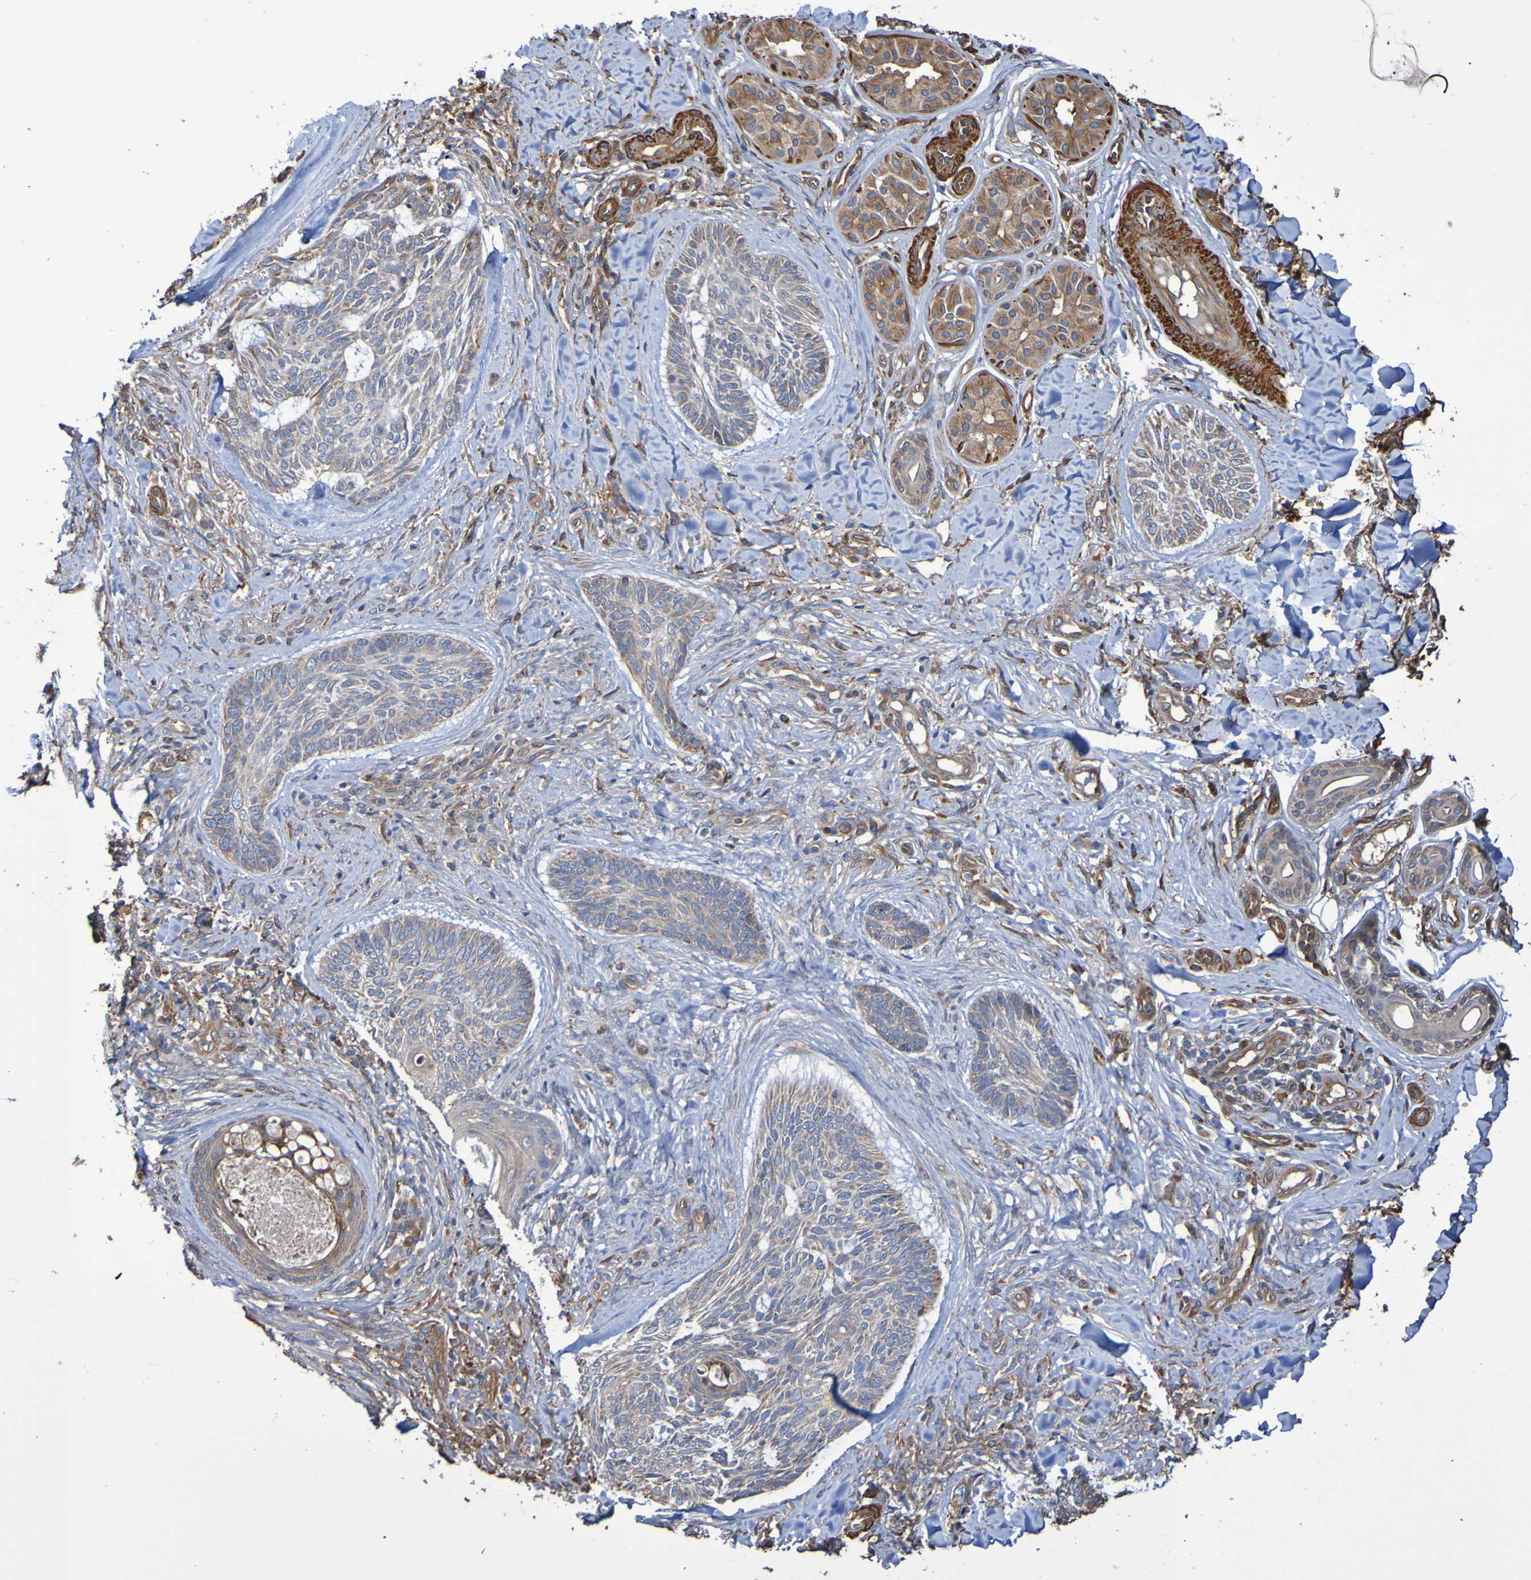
{"staining": {"intensity": "weak", "quantity": ">75%", "location": "cytoplasmic/membranous"}, "tissue": "skin cancer", "cell_type": "Tumor cells", "image_type": "cancer", "snomed": [{"axis": "morphology", "description": "Basal cell carcinoma"}, {"axis": "topography", "description": "Skin"}], "caption": "The image exhibits staining of skin cancer, revealing weak cytoplasmic/membranous protein positivity (brown color) within tumor cells. (DAB (3,3'-diaminobenzidine) IHC, brown staining for protein, blue staining for nuclei).", "gene": "RAB11A", "patient": {"sex": "male", "age": 43}}